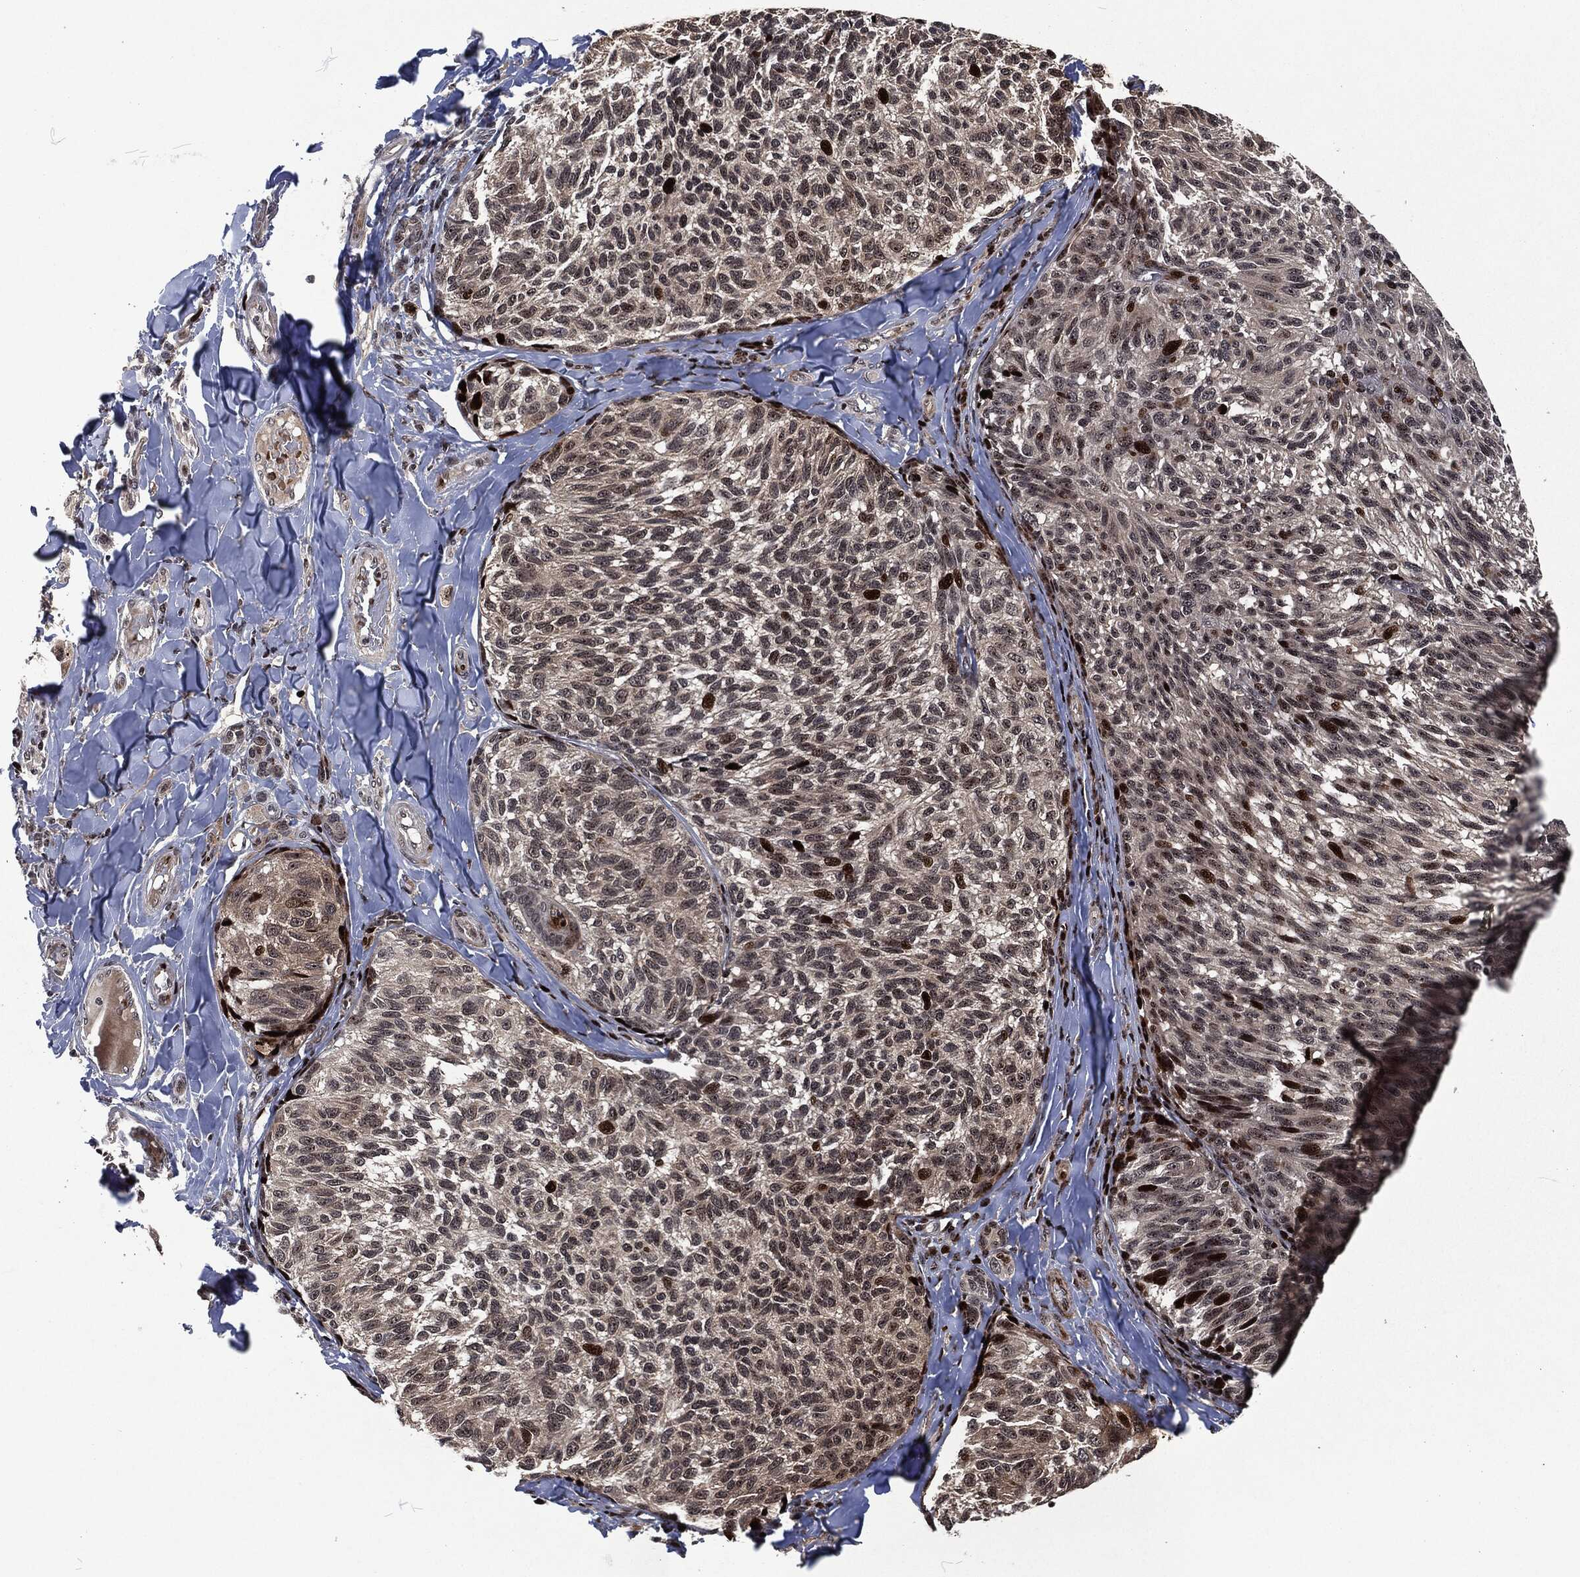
{"staining": {"intensity": "strong", "quantity": "<25%", "location": "nuclear"}, "tissue": "melanoma", "cell_type": "Tumor cells", "image_type": "cancer", "snomed": [{"axis": "morphology", "description": "Malignant melanoma, NOS"}, {"axis": "topography", "description": "Skin"}], "caption": "About <25% of tumor cells in human melanoma show strong nuclear protein expression as visualized by brown immunohistochemical staining.", "gene": "EGFR", "patient": {"sex": "female", "age": 73}}